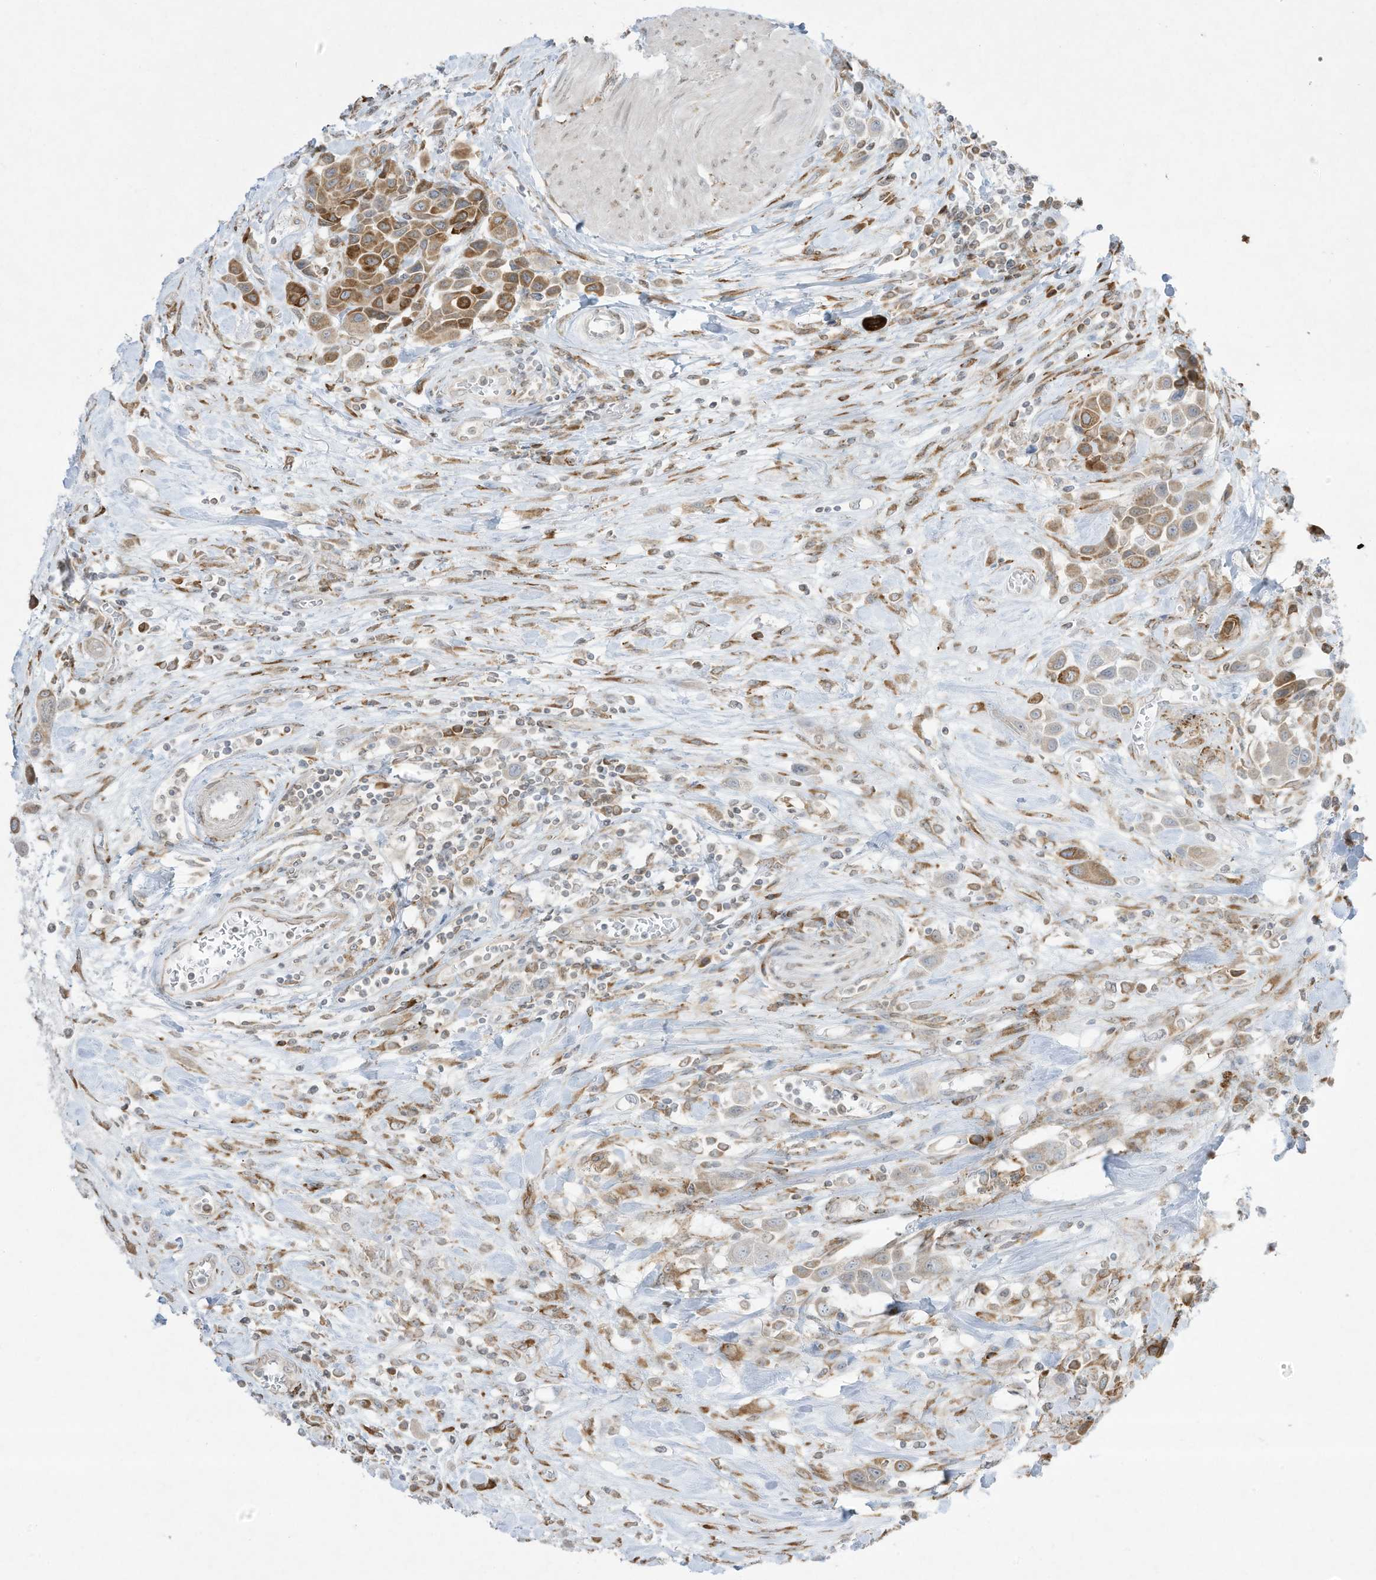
{"staining": {"intensity": "moderate", "quantity": ">75%", "location": "cytoplasmic/membranous"}, "tissue": "urothelial cancer", "cell_type": "Tumor cells", "image_type": "cancer", "snomed": [{"axis": "morphology", "description": "Urothelial carcinoma, High grade"}, {"axis": "topography", "description": "Urinary bladder"}], "caption": "Urothelial cancer stained for a protein (brown) displays moderate cytoplasmic/membranous positive expression in approximately >75% of tumor cells.", "gene": "PTK6", "patient": {"sex": "male", "age": 50}}